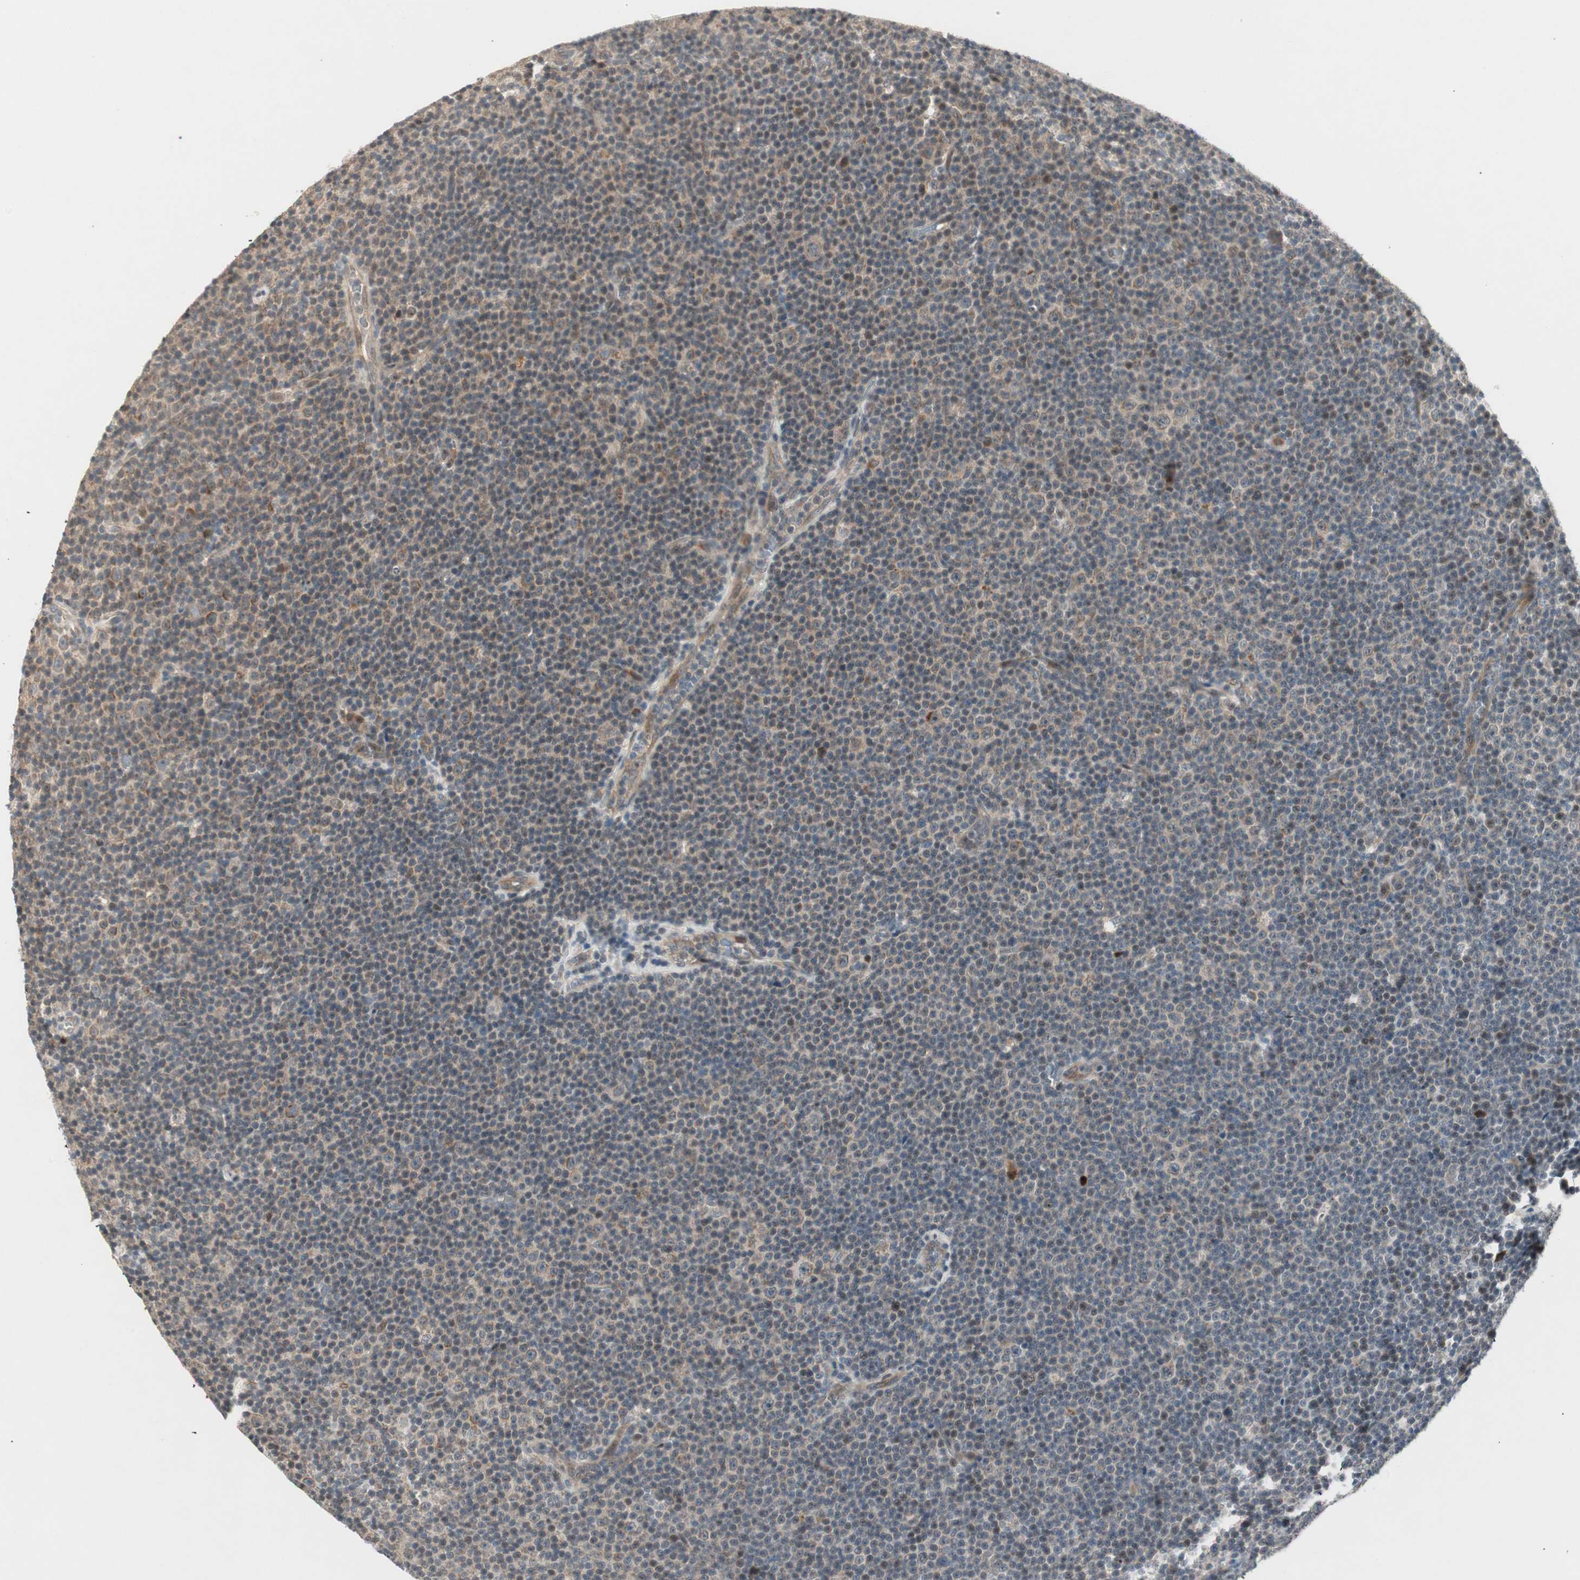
{"staining": {"intensity": "weak", "quantity": "25%-75%", "location": "cytoplasmic/membranous"}, "tissue": "lymphoma", "cell_type": "Tumor cells", "image_type": "cancer", "snomed": [{"axis": "morphology", "description": "Malignant lymphoma, non-Hodgkin's type, Low grade"}, {"axis": "topography", "description": "Lymph node"}], "caption": "Immunohistochemistry (DAB (3,3'-diaminobenzidine)) staining of human low-grade malignant lymphoma, non-Hodgkin's type exhibits weak cytoplasmic/membranous protein expression in about 25%-75% of tumor cells. (DAB (3,3'-diaminobenzidine) IHC, brown staining for protein, blue staining for nuclei).", "gene": "ACSL5", "patient": {"sex": "female", "age": 67}}